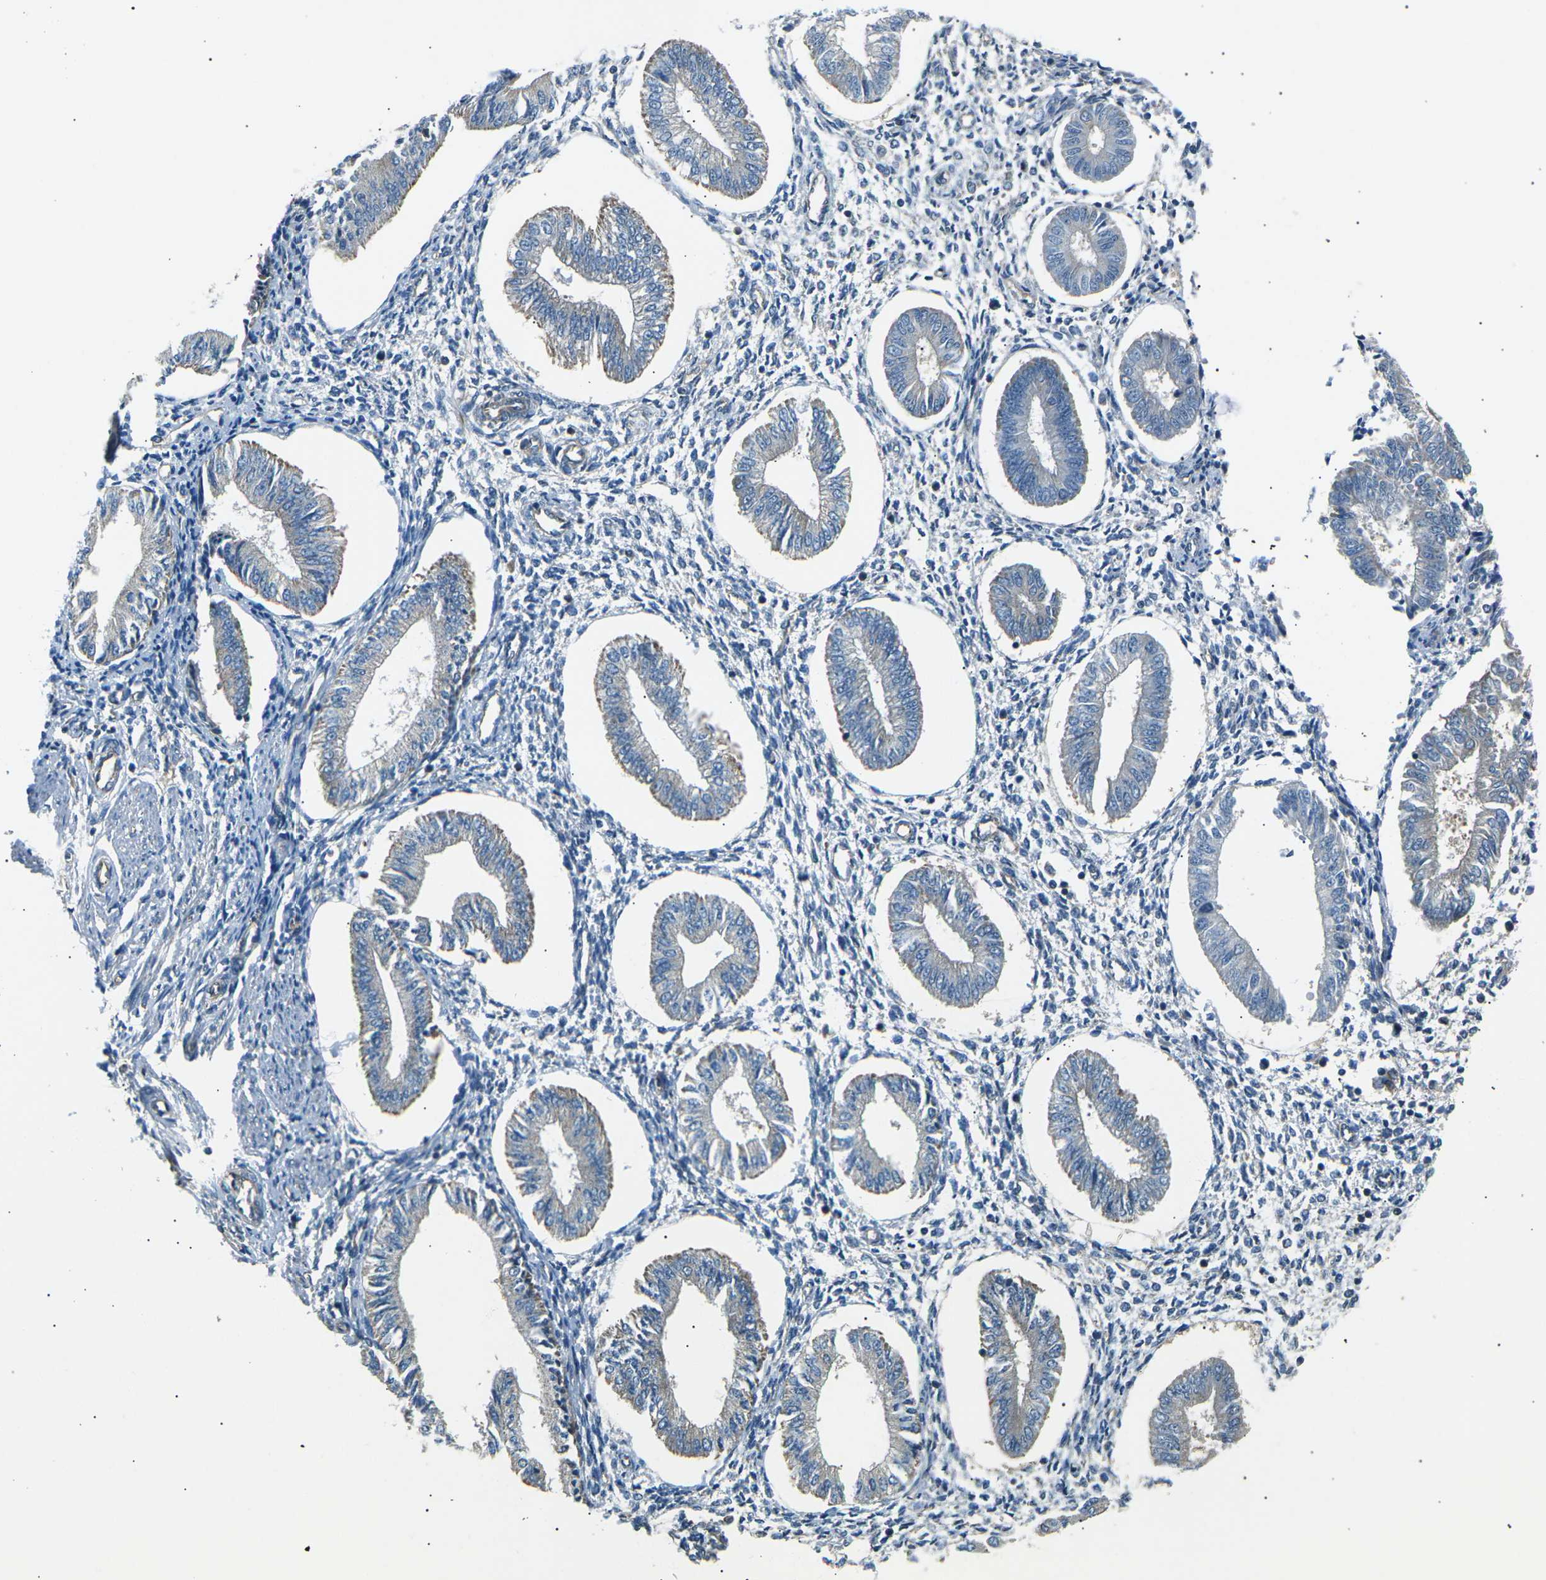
{"staining": {"intensity": "negative", "quantity": "none", "location": "none"}, "tissue": "endometrium", "cell_type": "Cells in endometrial stroma", "image_type": "normal", "snomed": [{"axis": "morphology", "description": "Normal tissue, NOS"}, {"axis": "topography", "description": "Endometrium"}], "caption": "Cells in endometrial stroma show no significant protein positivity in benign endometrium. (Brightfield microscopy of DAB immunohistochemistry at high magnification).", "gene": "SLK", "patient": {"sex": "female", "age": 50}}